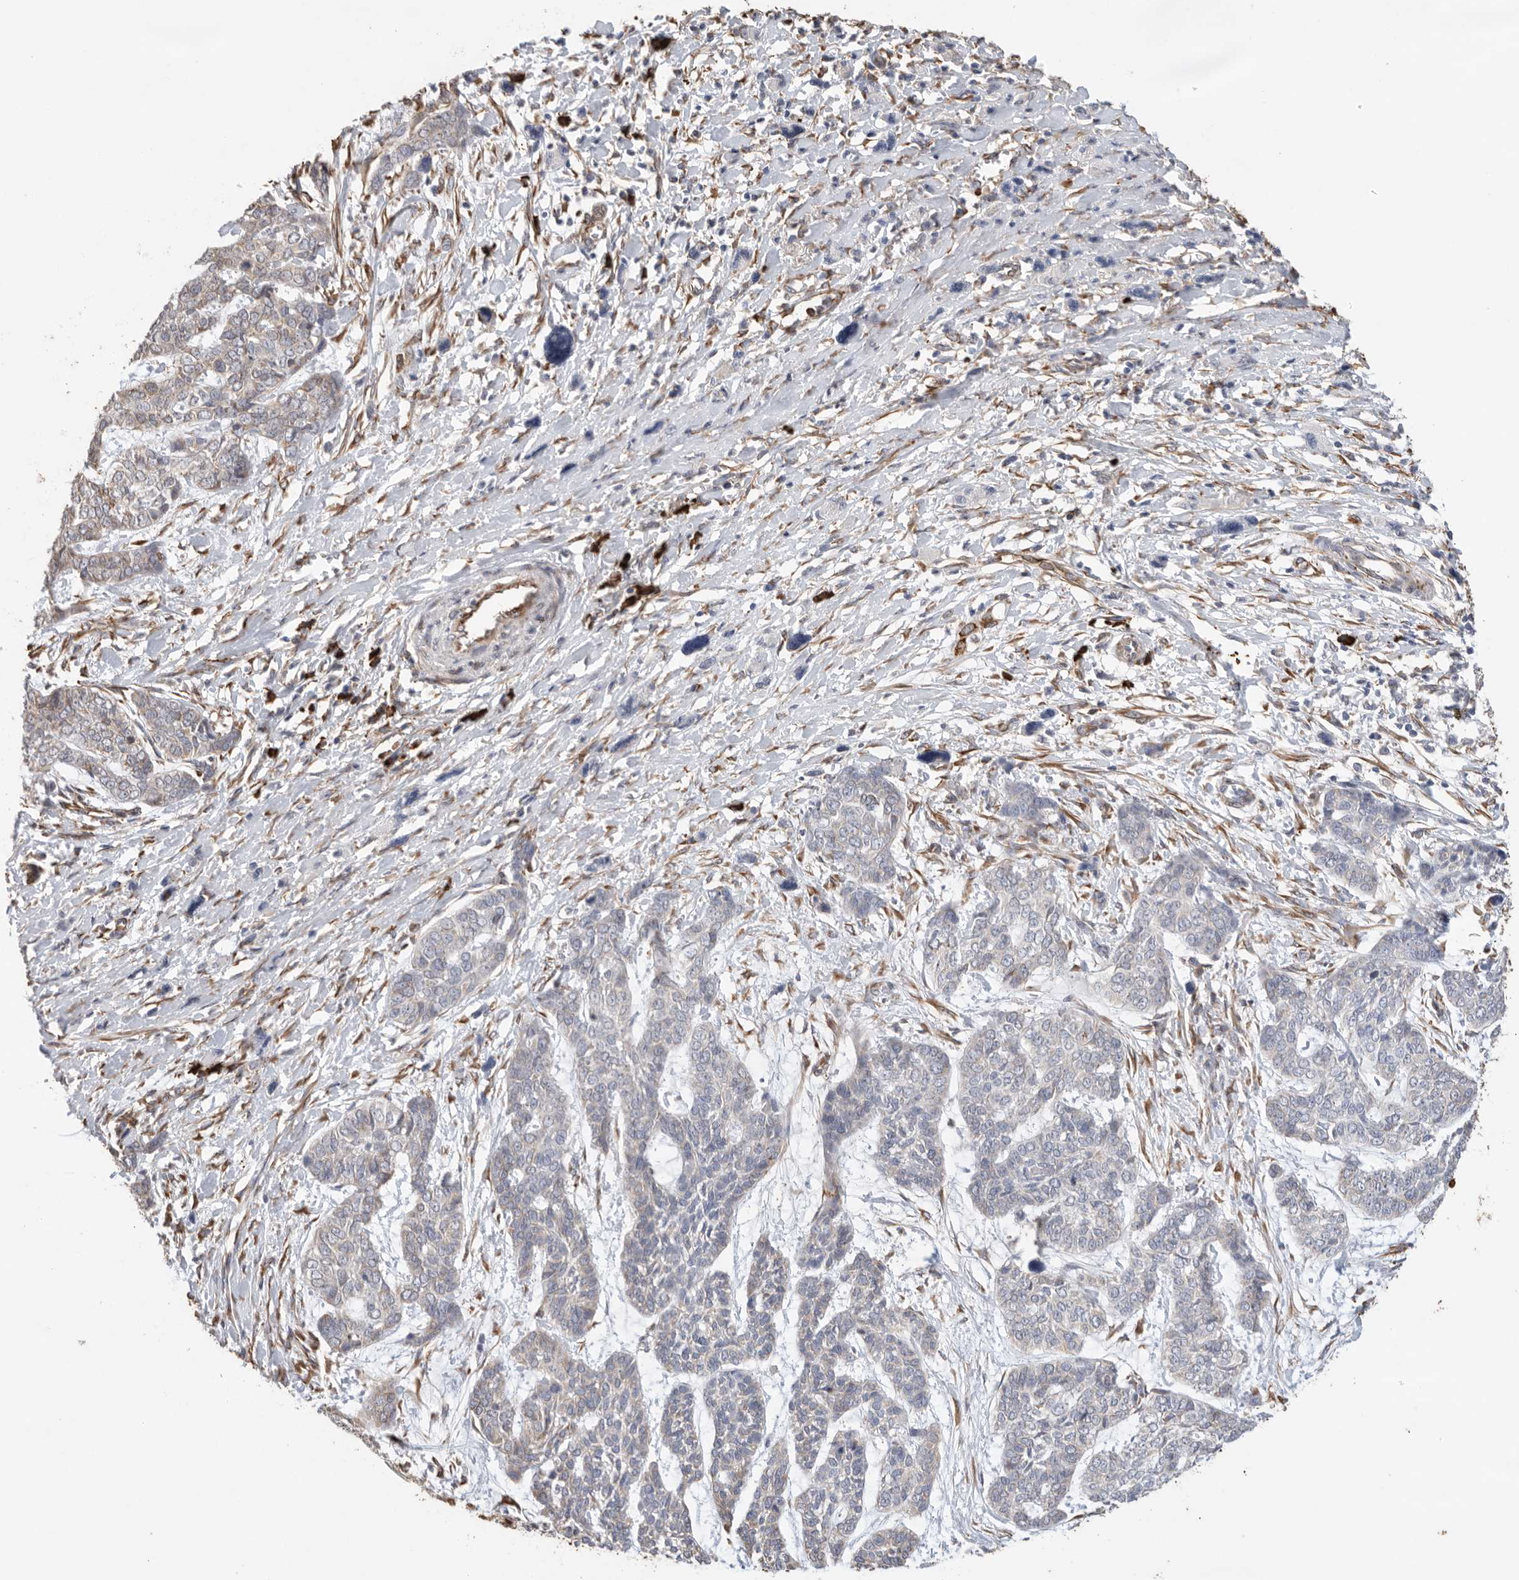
{"staining": {"intensity": "negative", "quantity": "none", "location": "none"}, "tissue": "skin cancer", "cell_type": "Tumor cells", "image_type": "cancer", "snomed": [{"axis": "morphology", "description": "Basal cell carcinoma"}, {"axis": "topography", "description": "Skin"}], "caption": "Histopathology image shows no significant protein staining in tumor cells of skin cancer (basal cell carcinoma). Brightfield microscopy of immunohistochemistry stained with DAB (3,3'-diaminobenzidine) (brown) and hematoxylin (blue), captured at high magnification.", "gene": "BLOC1S5", "patient": {"sex": "female", "age": 64}}